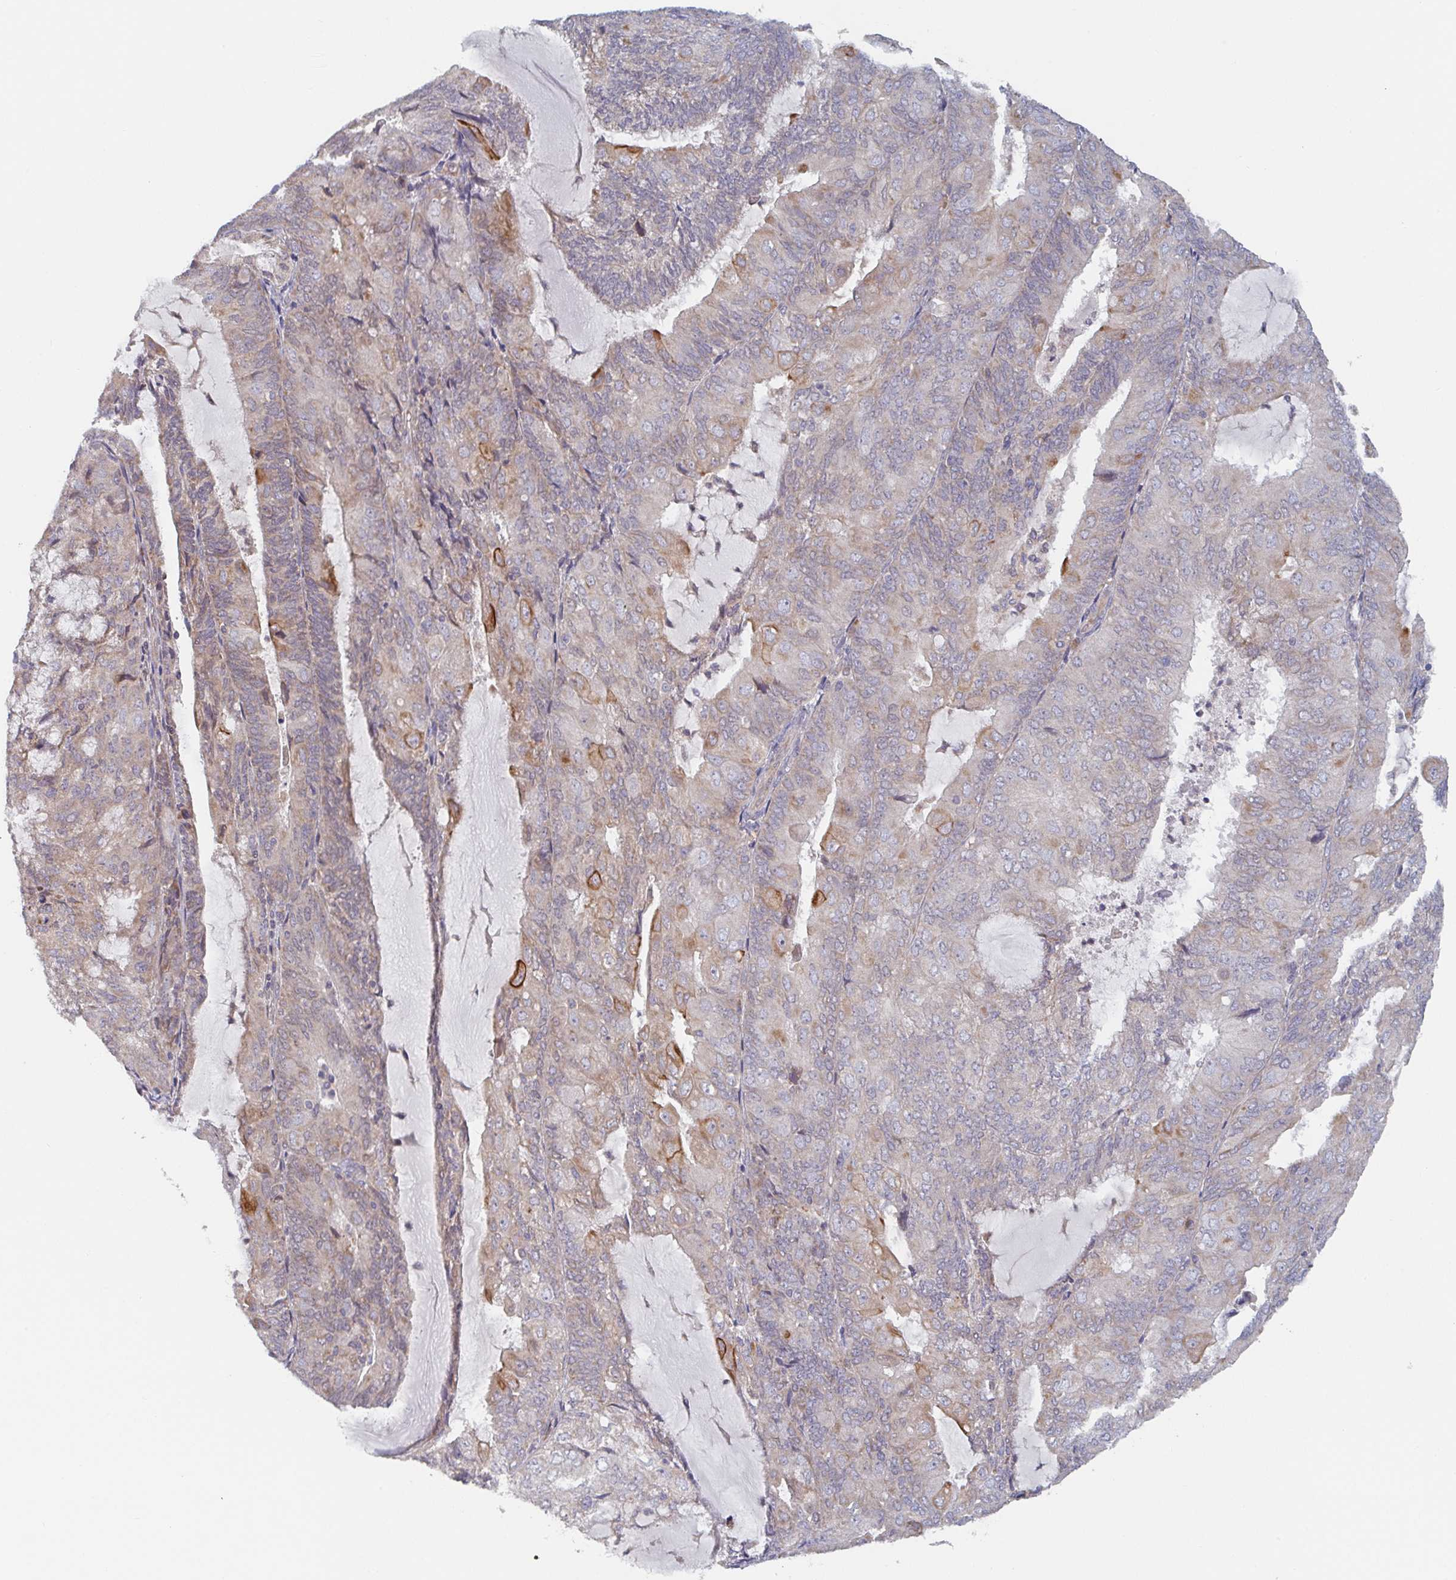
{"staining": {"intensity": "moderate", "quantity": "<25%", "location": "cytoplasmic/membranous"}, "tissue": "endometrial cancer", "cell_type": "Tumor cells", "image_type": "cancer", "snomed": [{"axis": "morphology", "description": "Adenocarcinoma, NOS"}, {"axis": "topography", "description": "Endometrium"}], "caption": "A photomicrograph of human endometrial cancer stained for a protein exhibits moderate cytoplasmic/membranous brown staining in tumor cells. The staining is performed using DAB brown chromogen to label protein expression. The nuclei are counter-stained blue using hematoxylin.", "gene": "ELOVL1", "patient": {"sex": "female", "age": 81}}